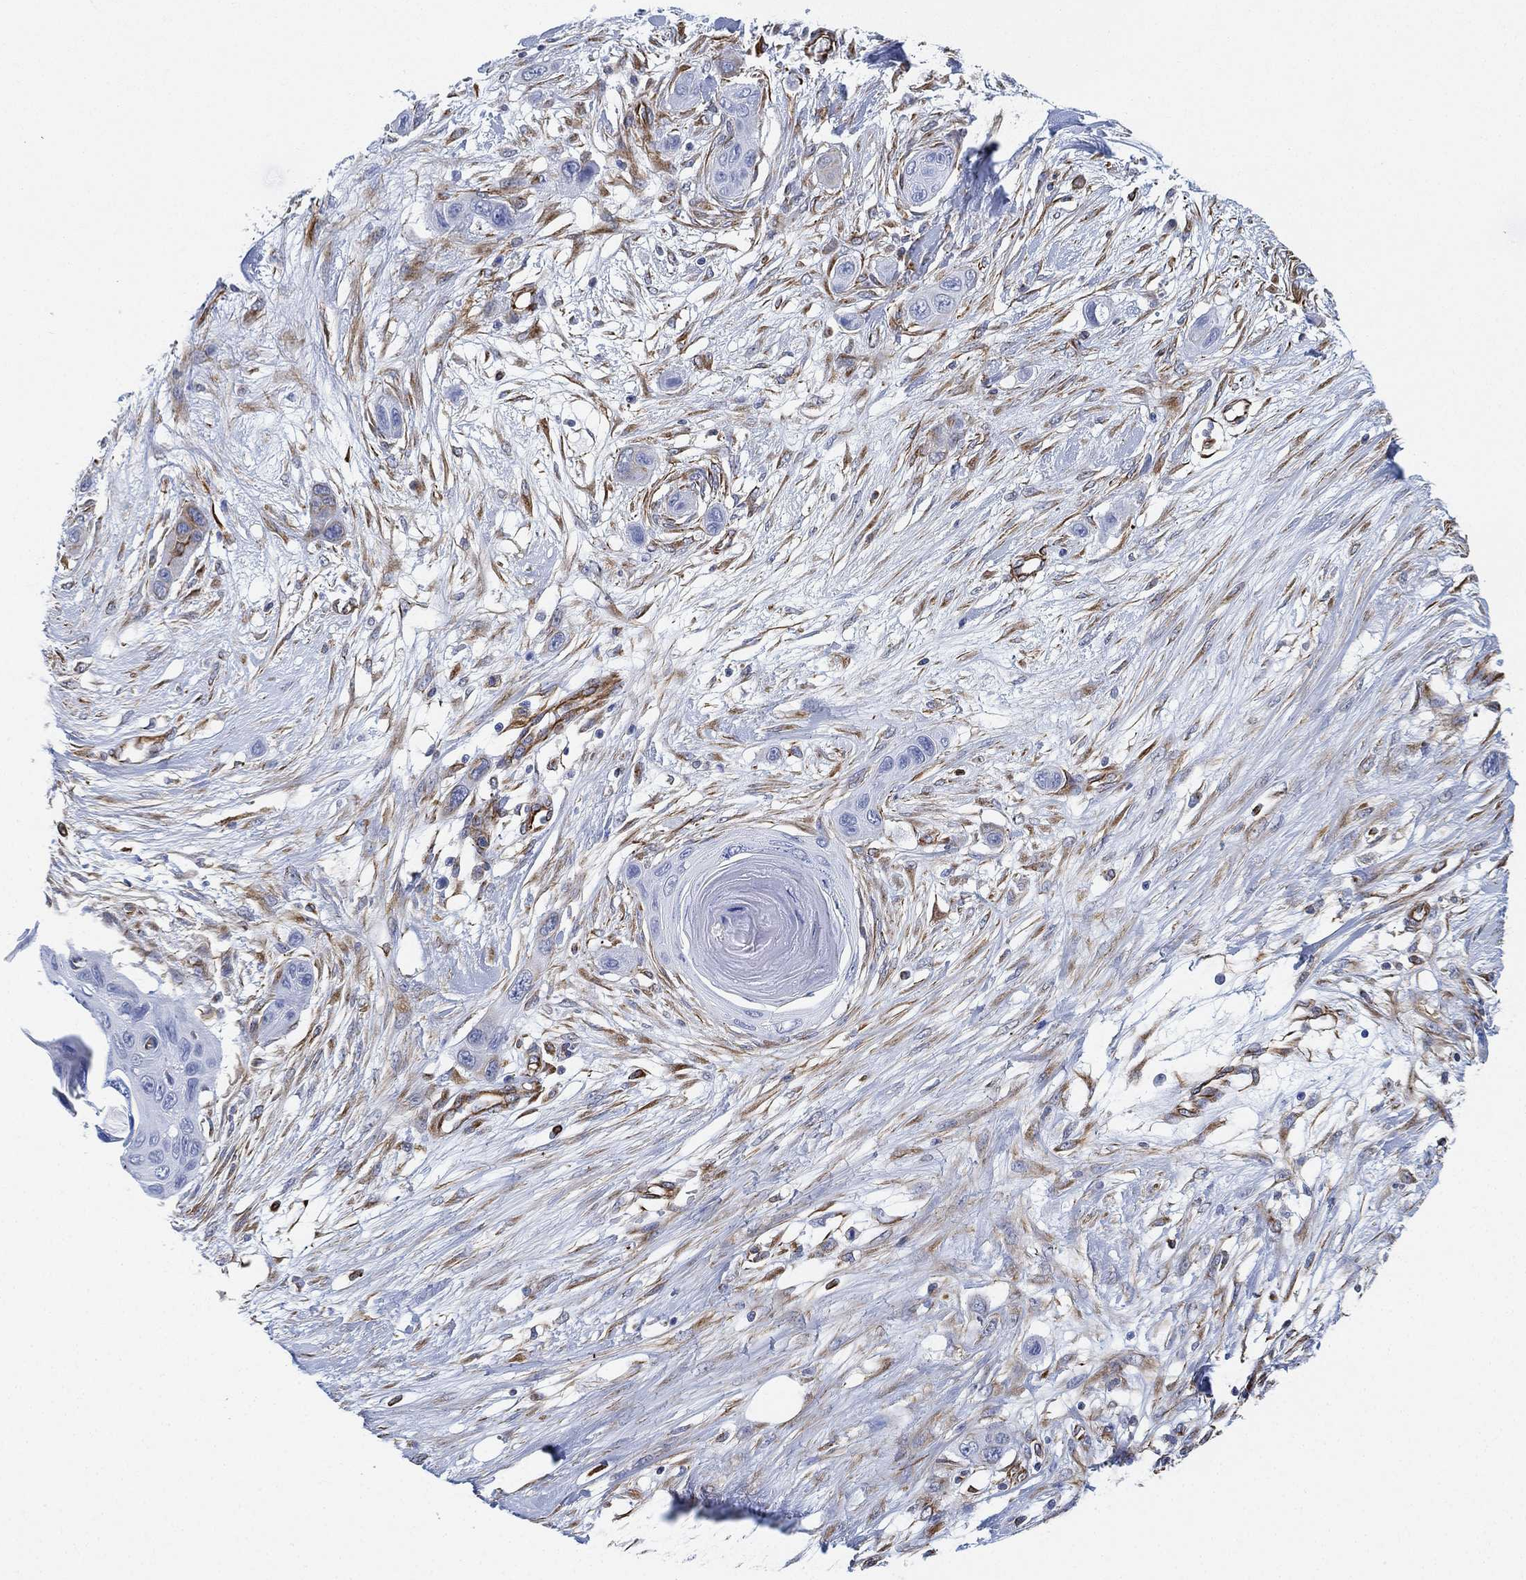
{"staining": {"intensity": "negative", "quantity": "none", "location": "none"}, "tissue": "skin cancer", "cell_type": "Tumor cells", "image_type": "cancer", "snomed": [{"axis": "morphology", "description": "Squamous cell carcinoma, NOS"}, {"axis": "topography", "description": "Skin"}], "caption": "Skin cancer was stained to show a protein in brown. There is no significant positivity in tumor cells. (Immunohistochemistry, brightfield microscopy, high magnification).", "gene": "PSKH2", "patient": {"sex": "male", "age": 79}}